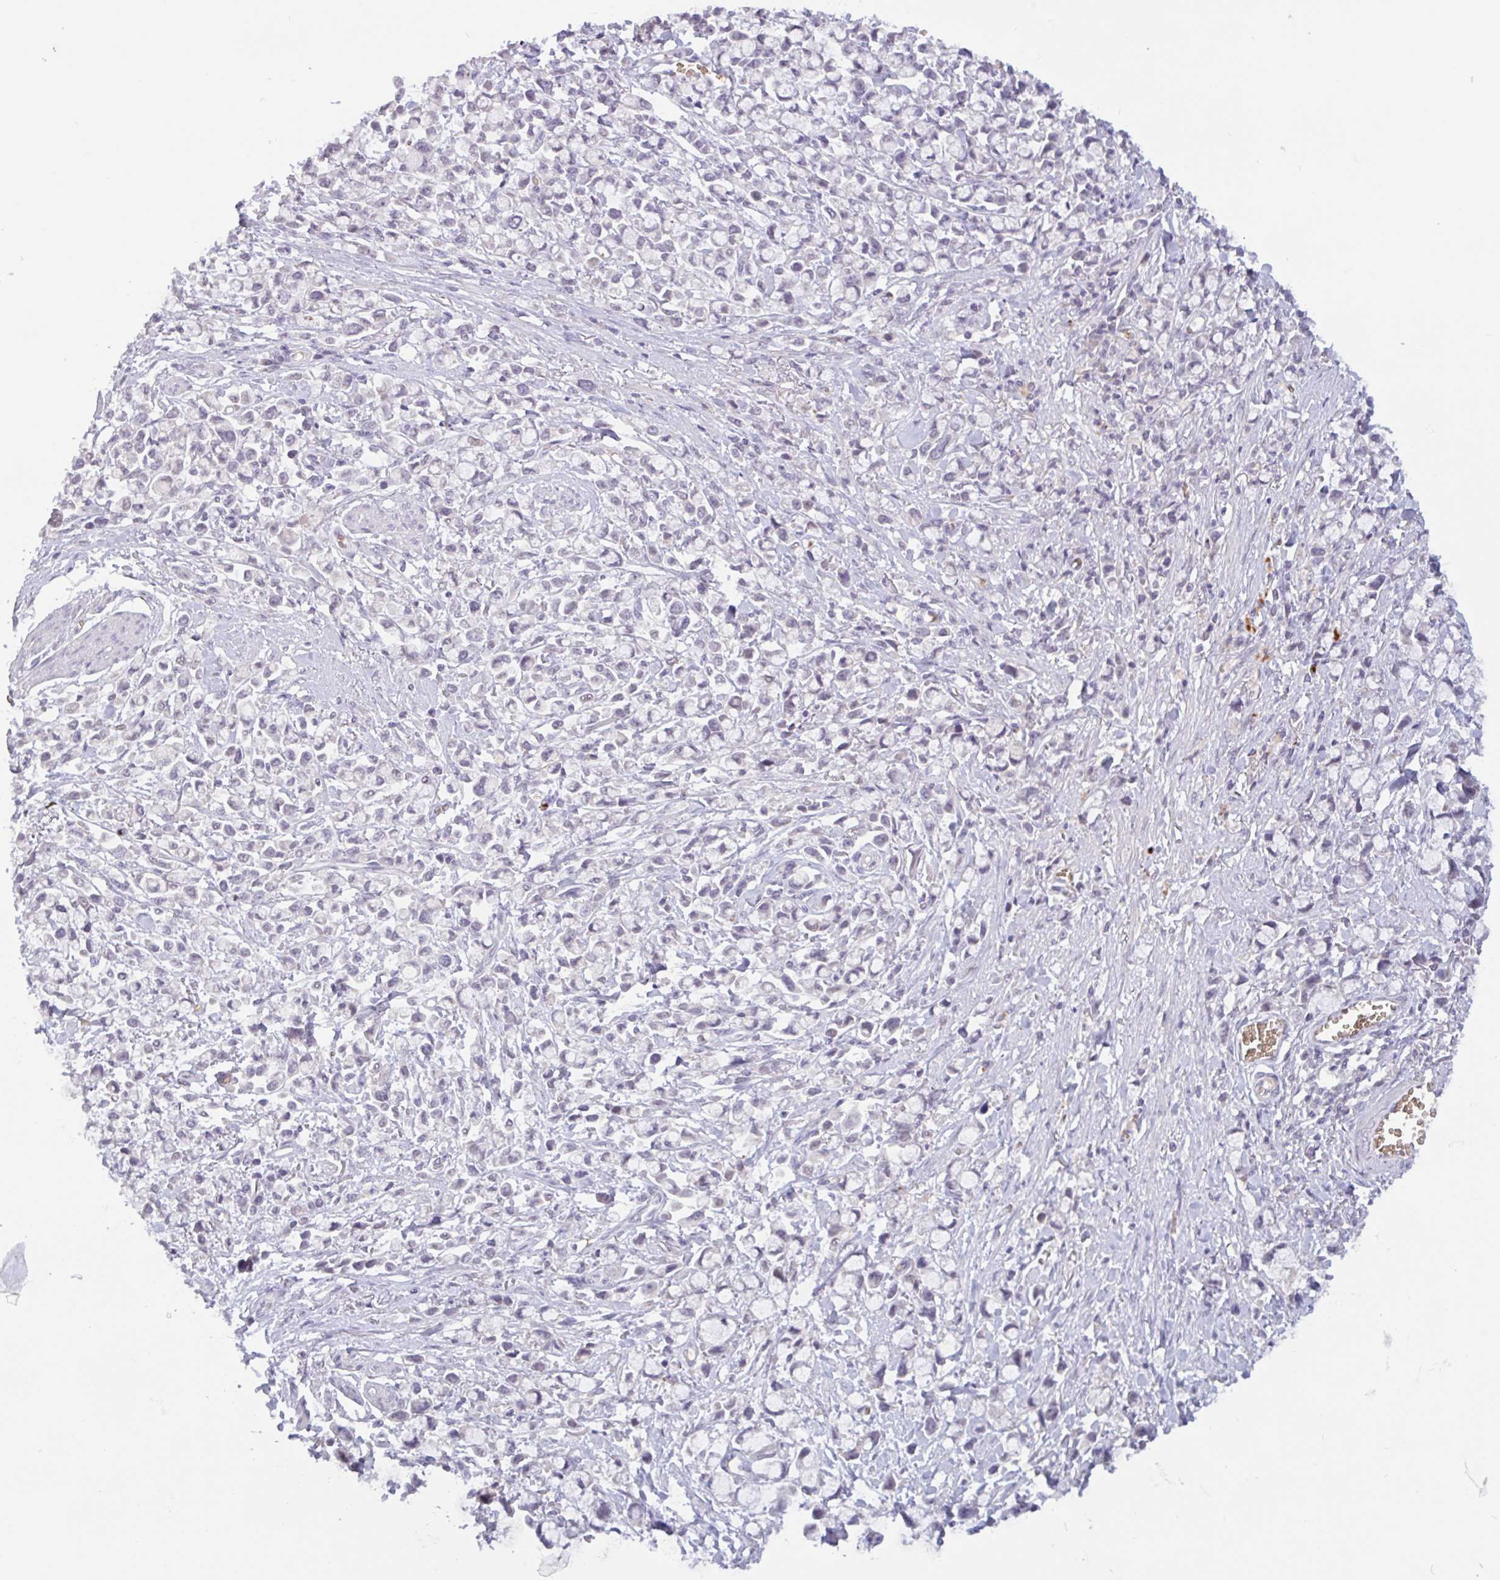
{"staining": {"intensity": "negative", "quantity": "none", "location": "none"}, "tissue": "stomach cancer", "cell_type": "Tumor cells", "image_type": "cancer", "snomed": [{"axis": "morphology", "description": "Adenocarcinoma, NOS"}, {"axis": "topography", "description": "Stomach"}], "caption": "Immunohistochemistry histopathology image of human stomach cancer stained for a protein (brown), which exhibits no positivity in tumor cells.", "gene": "RHAG", "patient": {"sex": "female", "age": 81}}